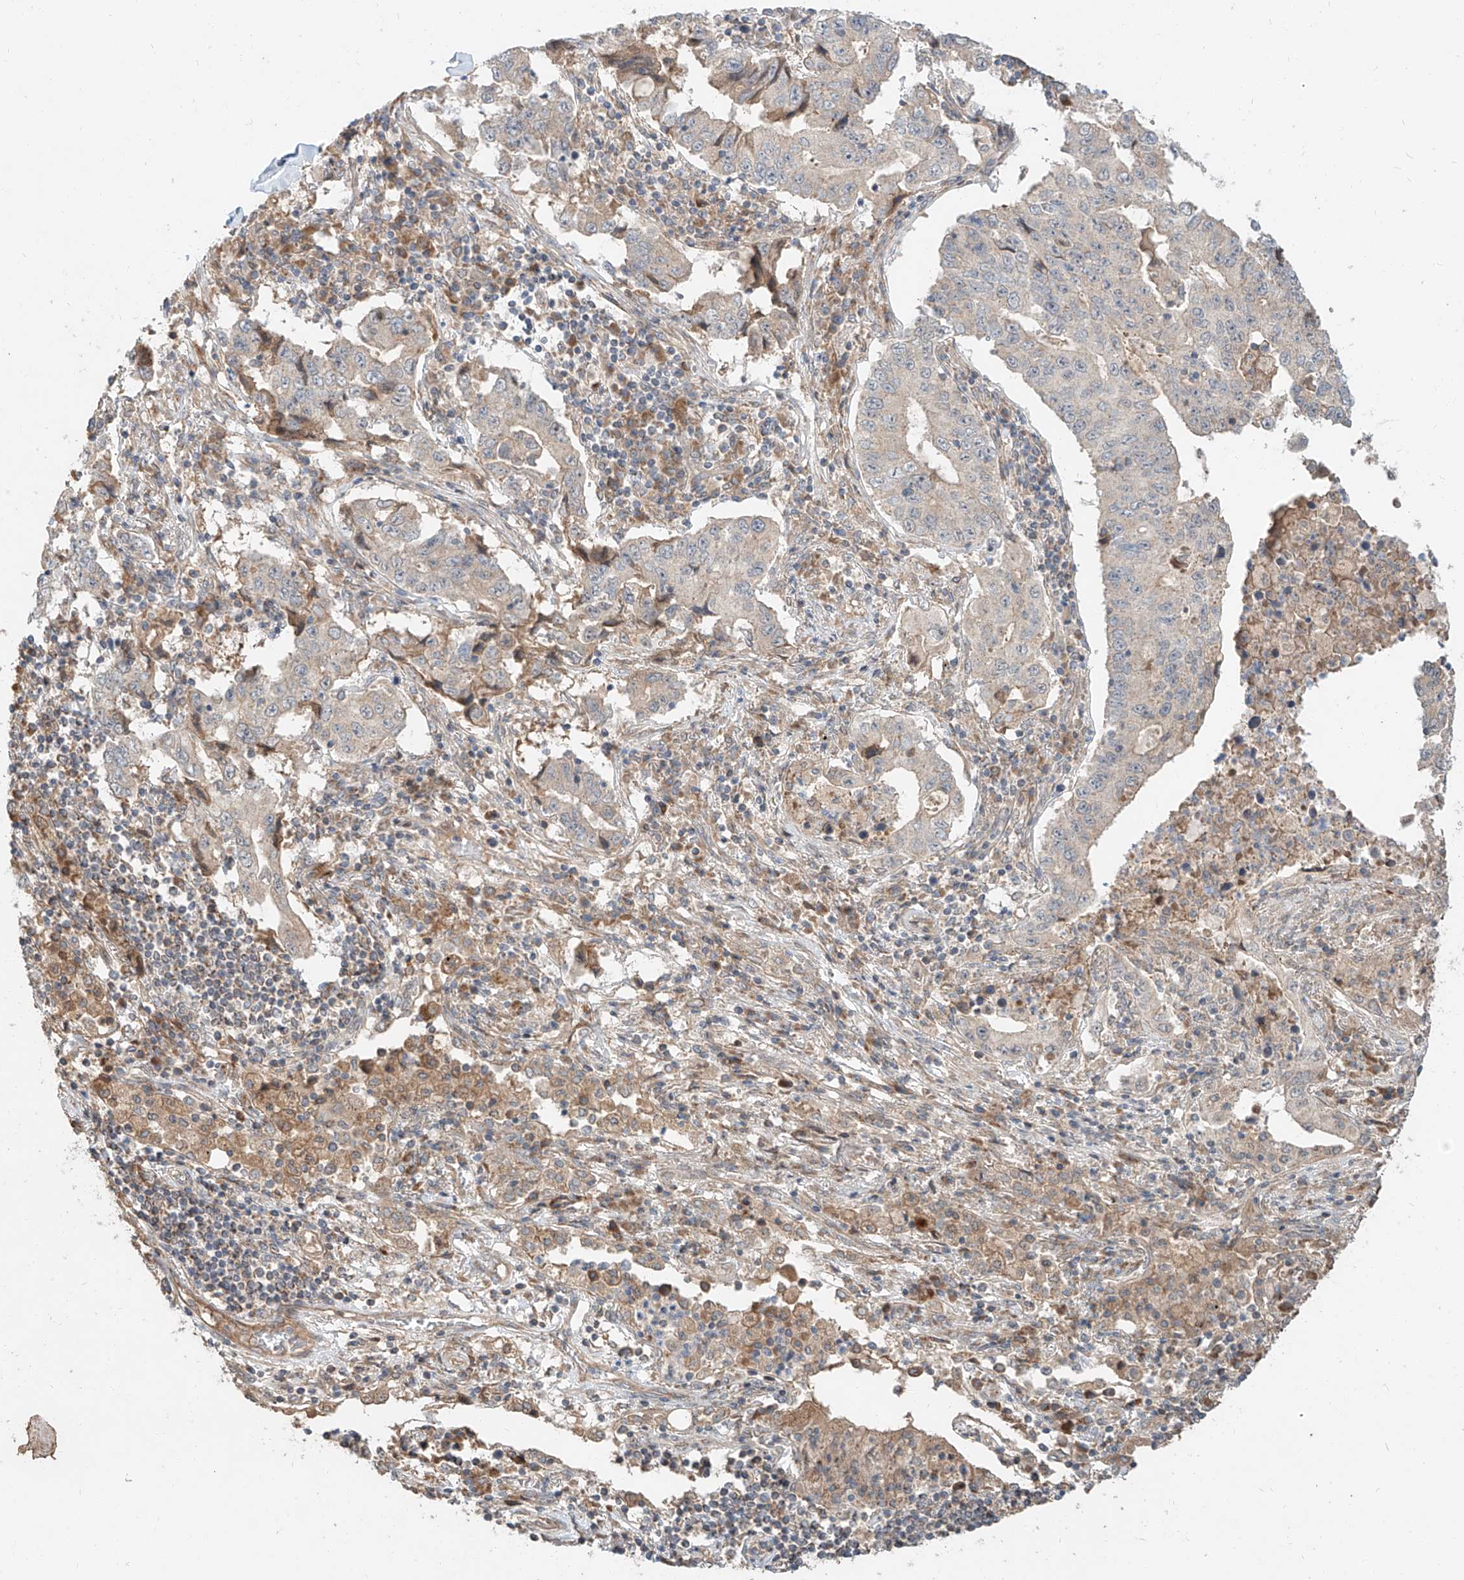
{"staining": {"intensity": "weak", "quantity": "<25%", "location": "cytoplasmic/membranous"}, "tissue": "lung cancer", "cell_type": "Tumor cells", "image_type": "cancer", "snomed": [{"axis": "morphology", "description": "Adenocarcinoma, NOS"}, {"axis": "topography", "description": "Lung"}], "caption": "Protein analysis of lung cancer demonstrates no significant positivity in tumor cells.", "gene": "STX19", "patient": {"sex": "female", "age": 51}}